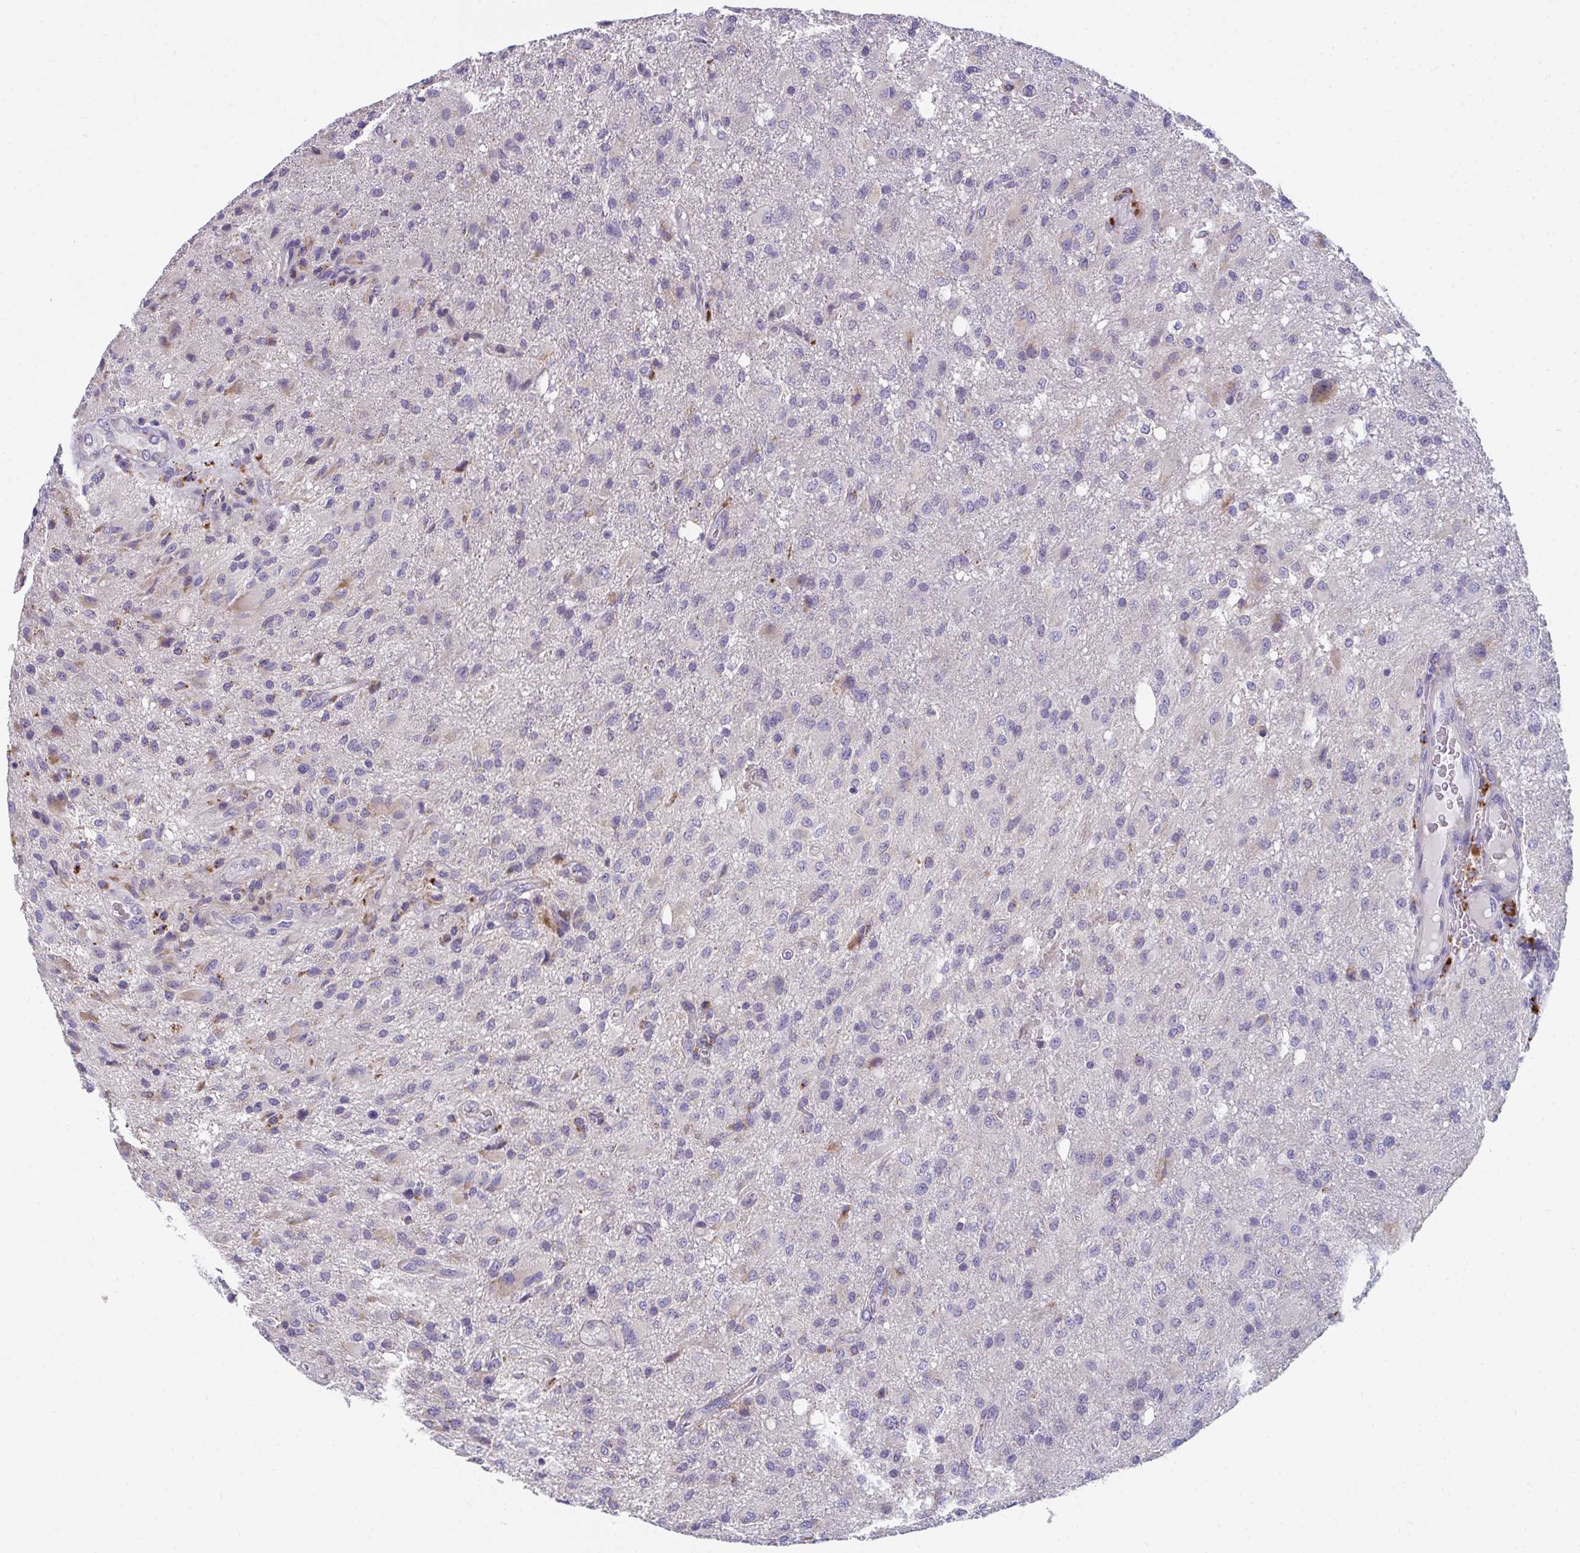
{"staining": {"intensity": "moderate", "quantity": "<25%", "location": "cytoplasmic/membranous"}, "tissue": "glioma", "cell_type": "Tumor cells", "image_type": "cancer", "snomed": [{"axis": "morphology", "description": "Glioma, malignant, High grade"}, {"axis": "topography", "description": "Brain"}], "caption": "DAB immunohistochemical staining of human glioma displays moderate cytoplasmic/membranous protein expression in about <25% of tumor cells. Nuclei are stained in blue.", "gene": "EIF1AD", "patient": {"sex": "male", "age": 53}}